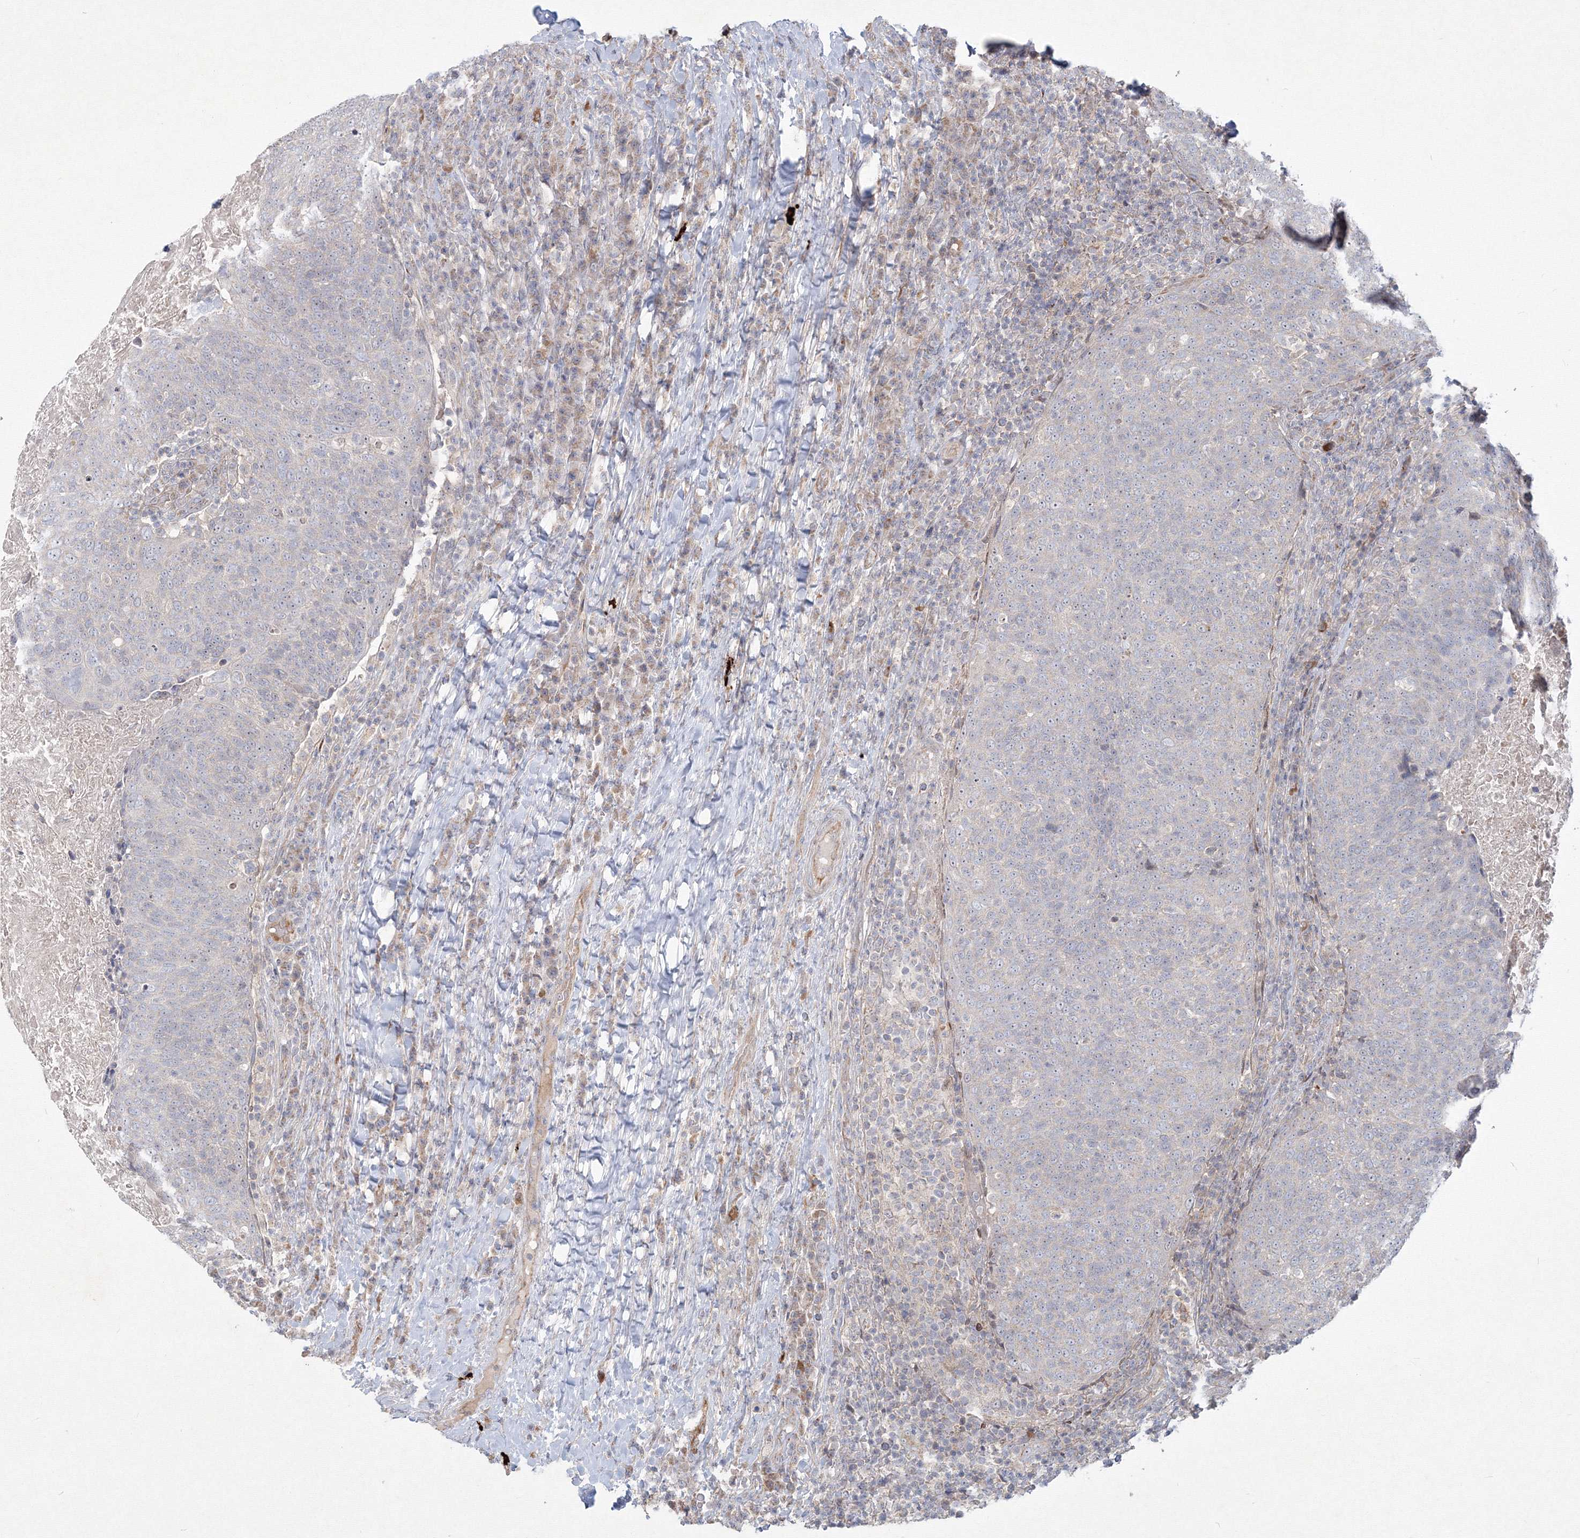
{"staining": {"intensity": "negative", "quantity": "none", "location": "none"}, "tissue": "head and neck cancer", "cell_type": "Tumor cells", "image_type": "cancer", "snomed": [{"axis": "morphology", "description": "Squamous cell carcinoma, NOS"}, {"axis": "morphology", "description": "Squamous cell carcinoma, metastatic, NOS"}, {"axis": "topography", "description": "Lymph node"}, {"axis": "topography", "description": "Head-Neck"}], "caption": "This image is of head and neck squamous cell carcinoma stained with immunohistochemistry to label a protein in brown with the nuclei are counter-stained blue. There is no expression in tumor cells. (DAB (3,3'-diaminobenzidine) immunohistochemistry (IHC) with hematoxylin counter stain).", "gene": "WDR49", "patient": {"sex": "male", "age": 62}}